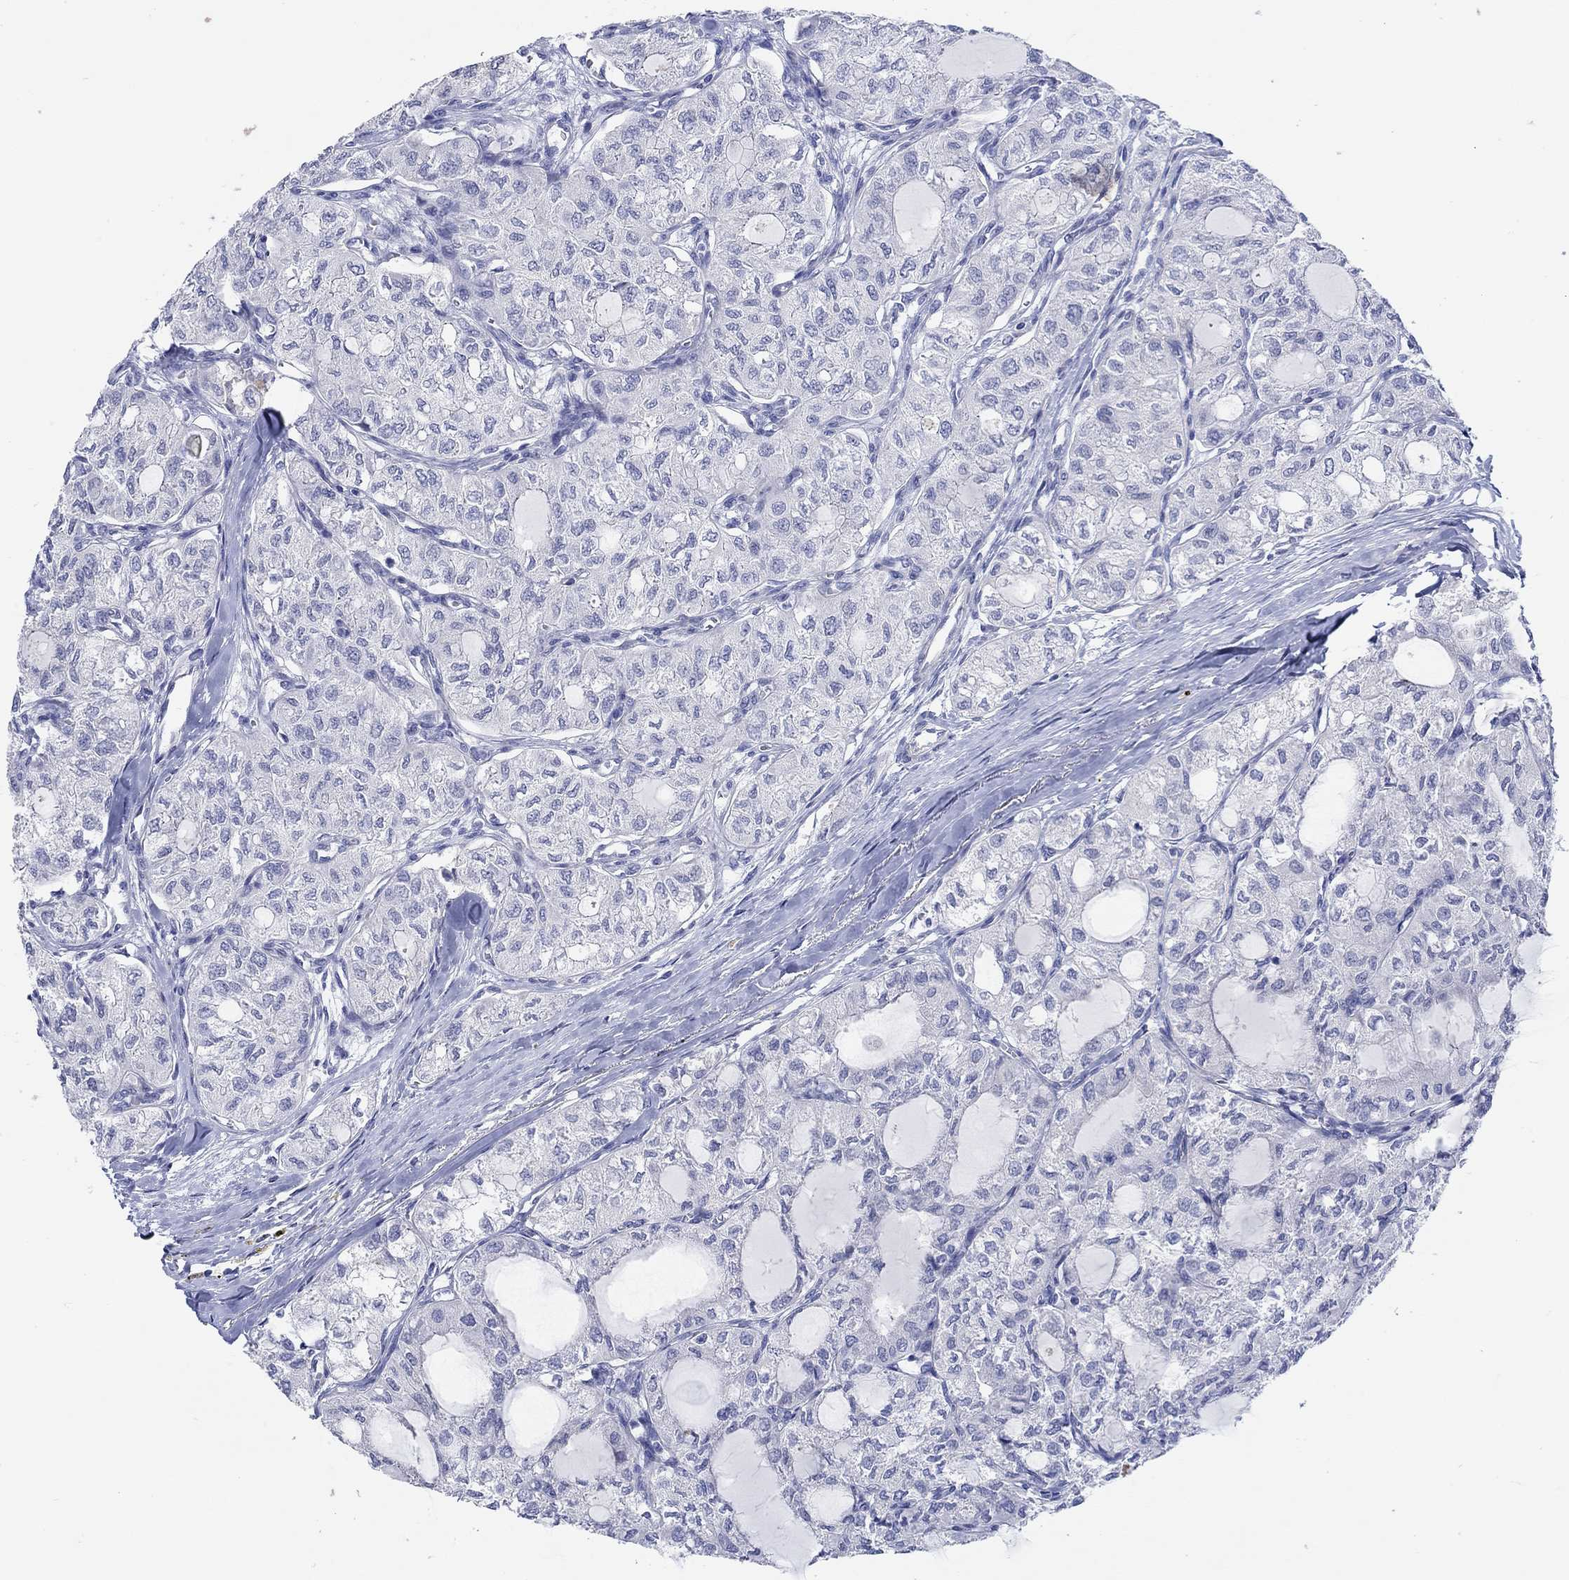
{"staining": {"intensity": "negative", "quantity": "none", "location": "none"}, "tissue": "thyroid cancer", "cell_type": "Tumor cells", "image_type": "cancer", "snomed": [{"axis": "morphology", "description": "Follicular adenoma carcinoma, NOS"}, {"axis": "topography", "description": "Thyroid gland"}], "caption": "Follicular adenoma carcinoma (thyroid) was stained to show a protein in brown. There is no significant expression in tumor cells. (DAB (3,3'-diaminobenzidine) immunohistochemistry (IHC), high magnification).", "gene": "KRT222", "patient": {"sex": "male", "age": 75}}